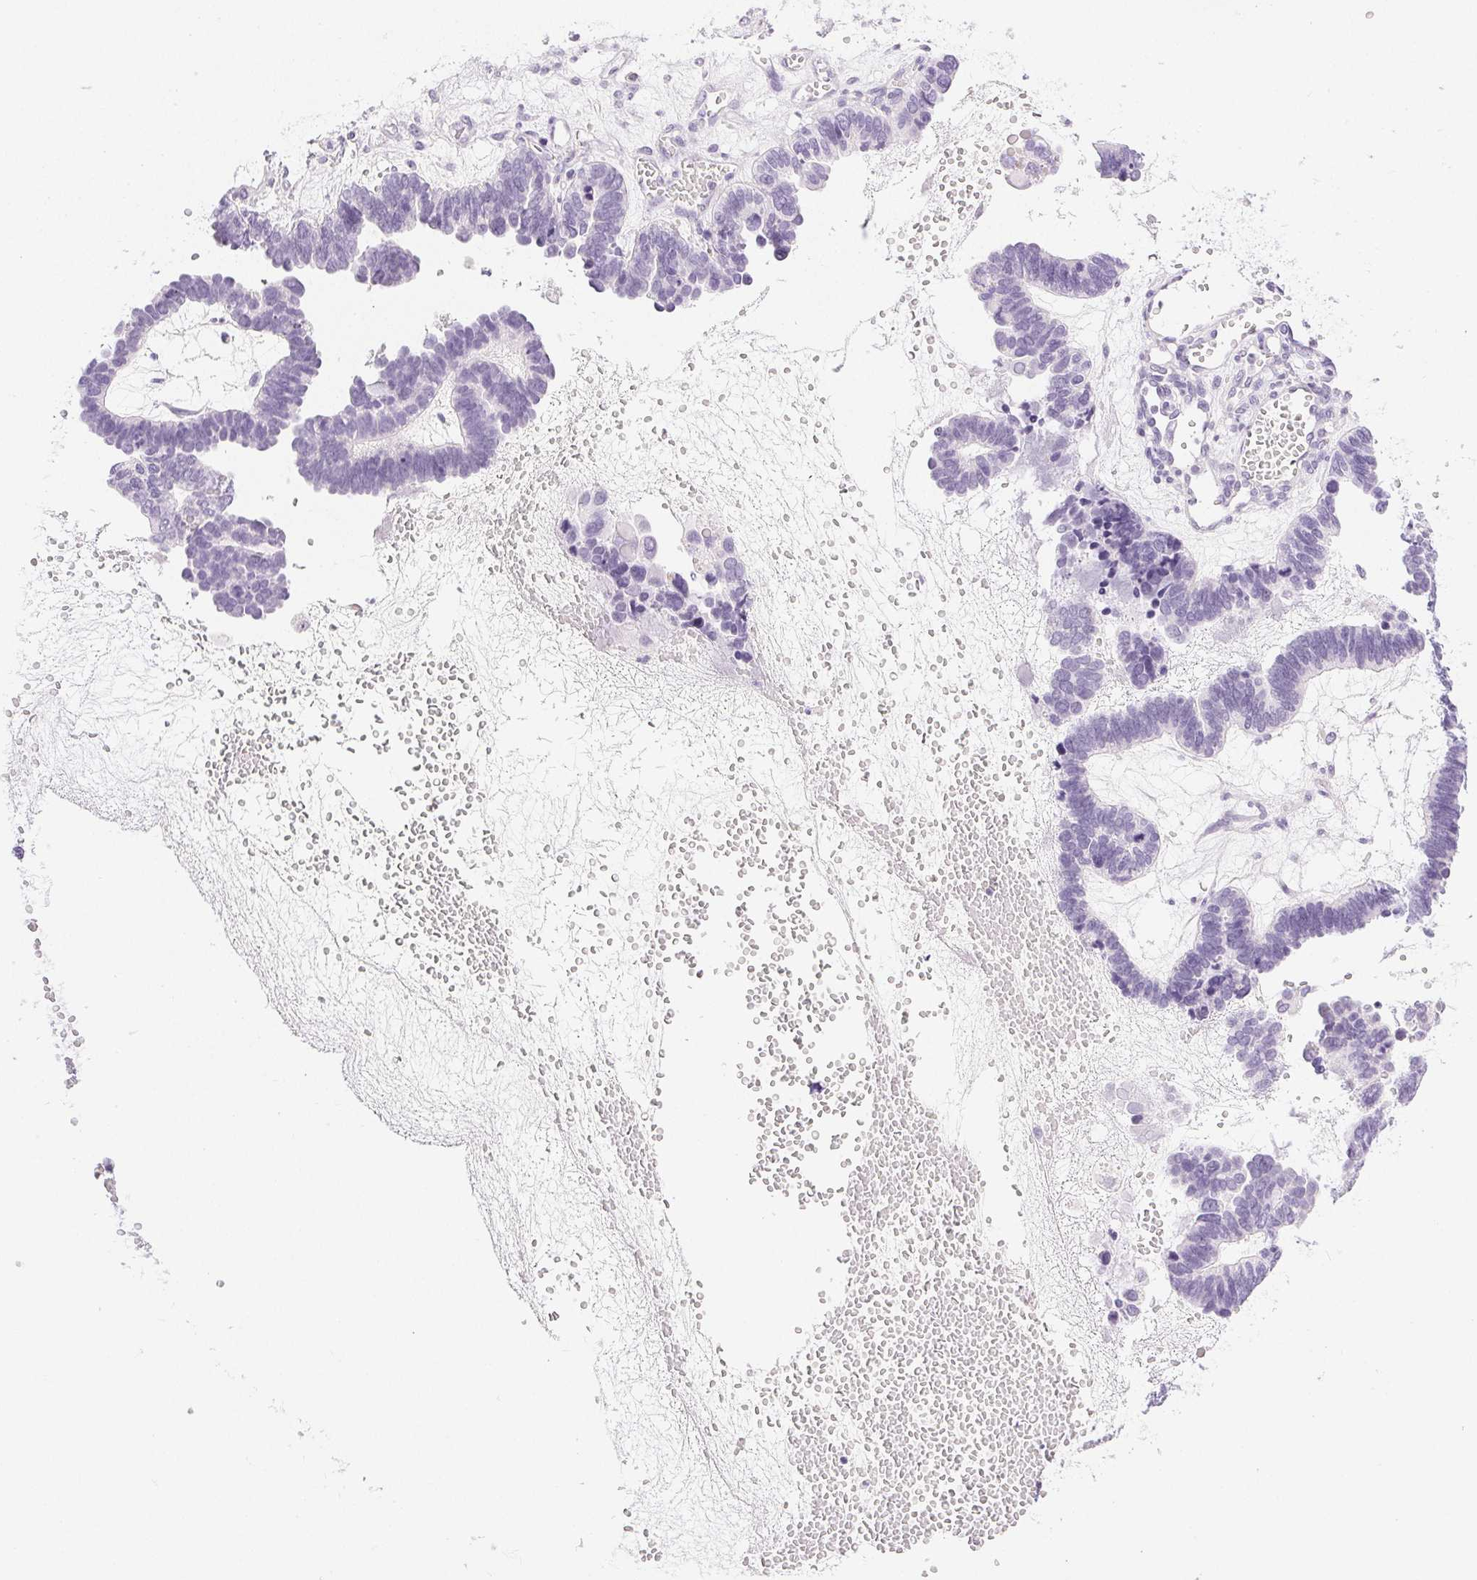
{"staining": {"intensity": "negative", "quantity": "none", "location": "none"}, "tissue": "ovarian cancer", "cell_type": "Tumor cells", "image_type": "cancer", "snomed": [{"axis": "morphology", "description": "Cystadenocarcinoma, serous, NOS"}, {"axis": "topography", "description": "Ovary"}], "caption": "The photomicrograph reveals no staining of tumor cells in ovarian cancer (serous cystadenocarcinoma).", "gene": "SLC5A2", "patient": {"sex": "female", "age": 51}}